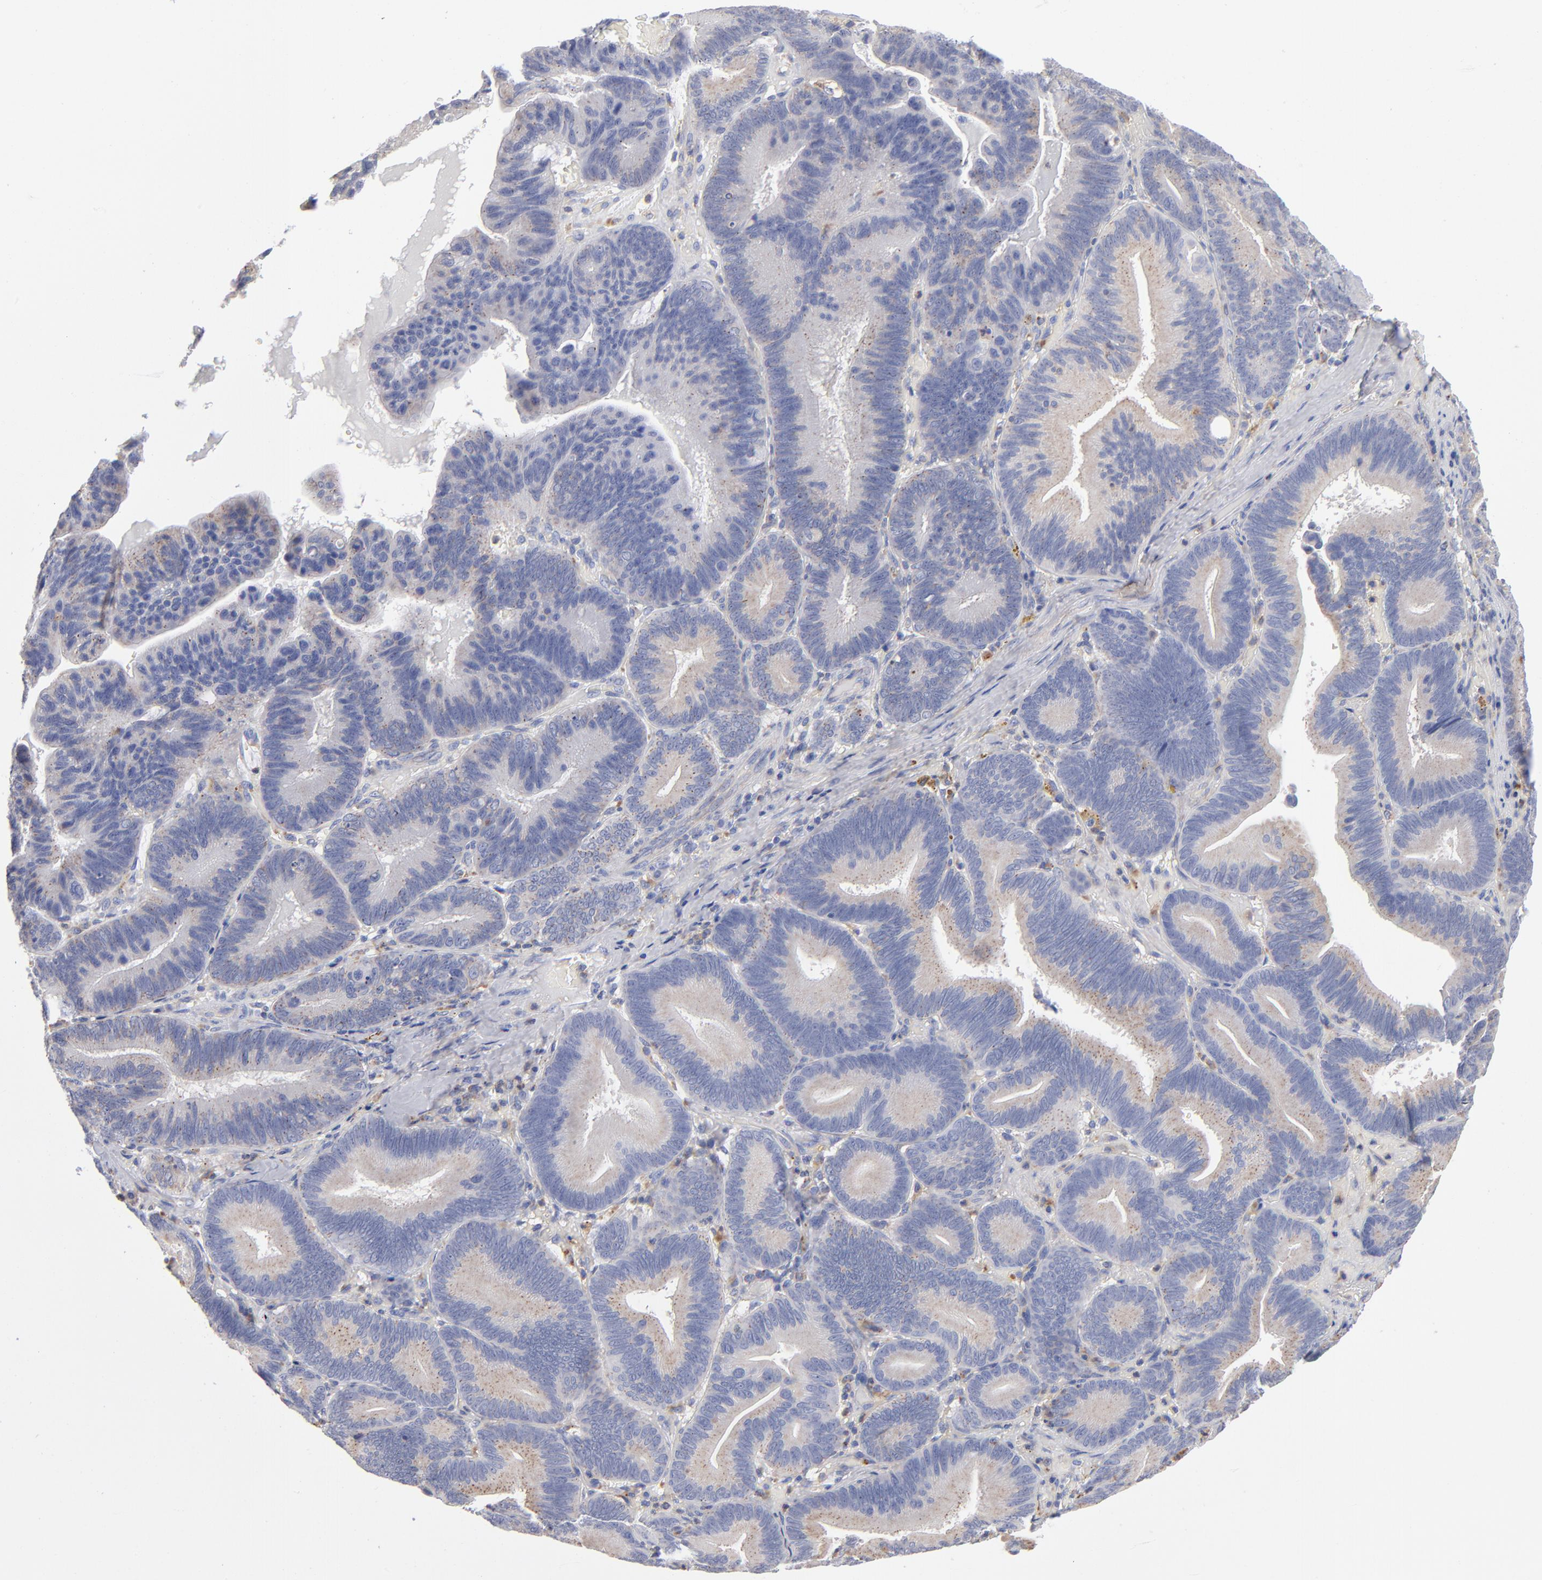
{"staining": {"intensity": "weak", "quantity": "<25%", "location": "cytoplasmic/membranous"}, "tissue": "pancreatic cancer", "cell_type": "Tumor cells", "image_type": "cancer", "snomed": [{"axis": "morphology", "description": "Adenocarcinoma, NOS"}, {"axis": "topography", "description": "Pancreas"}], "caption": "This is a image of immunohistochemistry (IHC) staining of pancreatic cancer, which shows no expression in tumor cells. The staining was performed using DAB (3,3'-diaminobenzidine) to visualize the protein expression in brown, while the nuclei were stained in blue with hematoxylin (Magnification: 20x).", "gene": "RRAGB", "patient": {"sex": "male", "age": 82}}